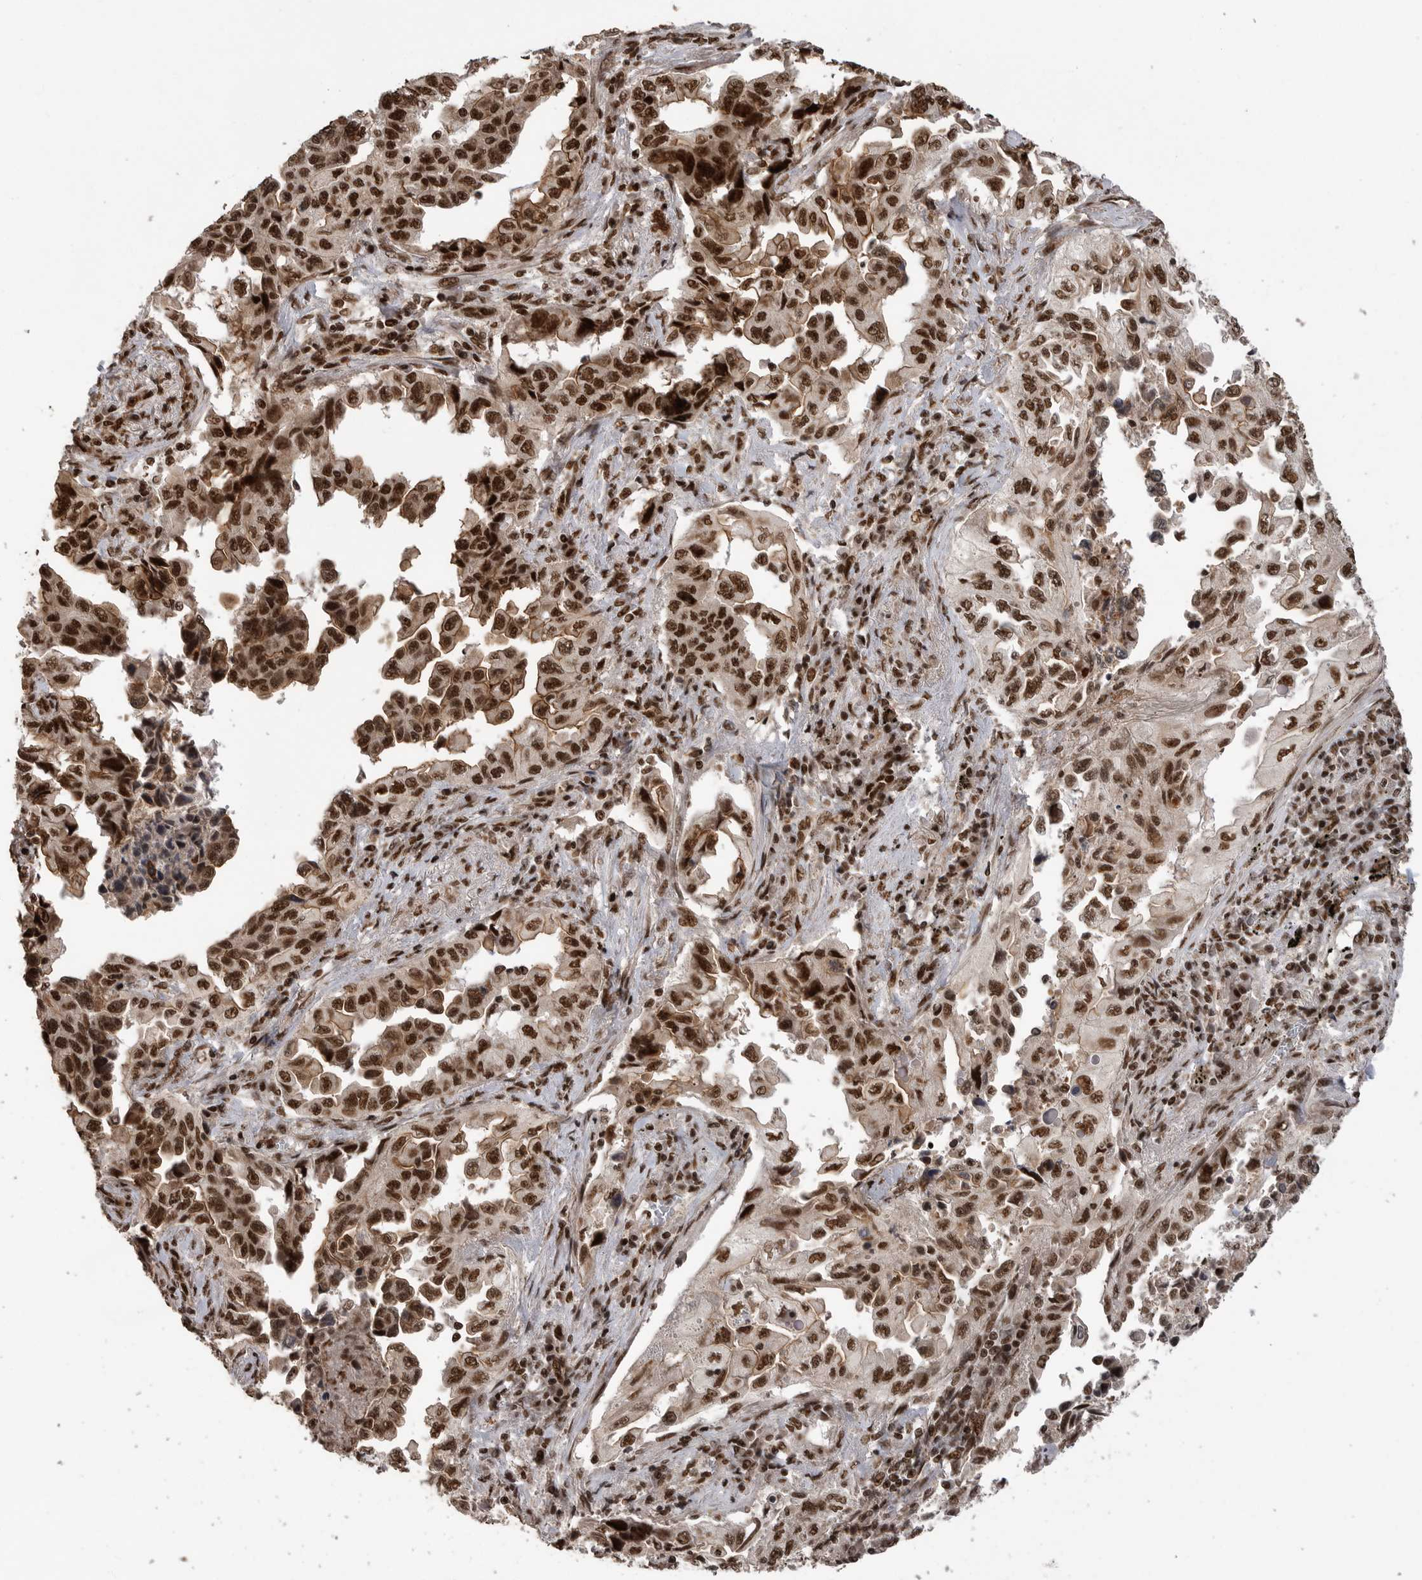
{"staining": {"intensity": "moderate", "quantity": ">75%", "location": "nuclear"}, "tissue": "lung cancer", "cell_type": "Tumor cells", "image_type": "cancer", "snomed": [{"axis": "morphology", "description": "Adenocarcinoma, NOS"}, {"axis": "topography", "description": "Lung"}], "caption": "Tumor cells show moderate nuclear positivity in approximately >75% of cells in lung cancer.", "gene": "PPP1R8", "patient": {"sex": "female", "age": 51}}